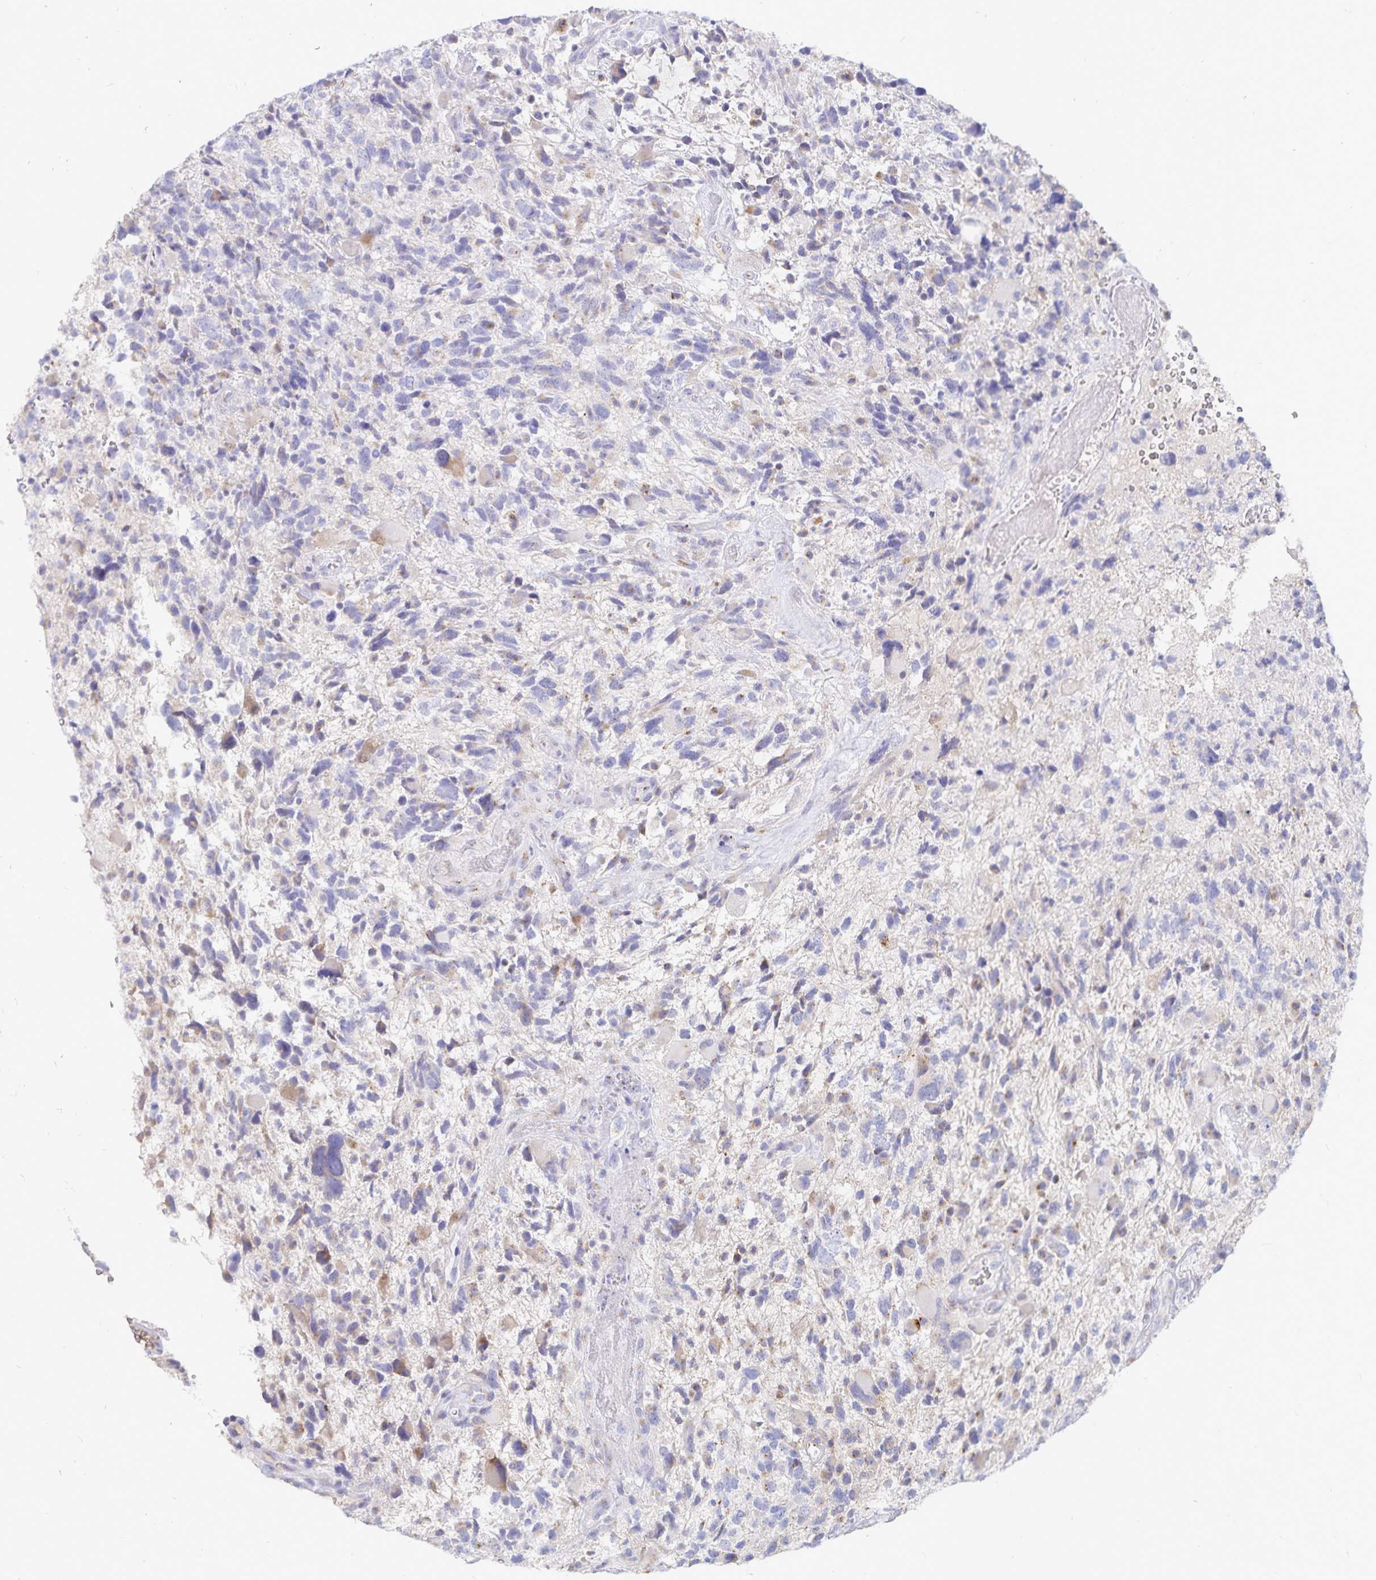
{"staining": {"intensity": "negative", "quantity": "none", "location": "none"}, "tissue": "glioma", "cell_type": "Tumor cells", "image_type": "cancer", "snomed": [{"axis": "morphology", "description": "Glioma, malignant, High grade"}, {"axis": "topography", "description": "Brain"}], "caption": "A high-resolution photomicrograph shows immunohistochemistry staining of glioma, which demonstrates no significant positivity in tumor cells.", "gene": "PKHD1", "patient": {"sex": "female", "age": 71}}